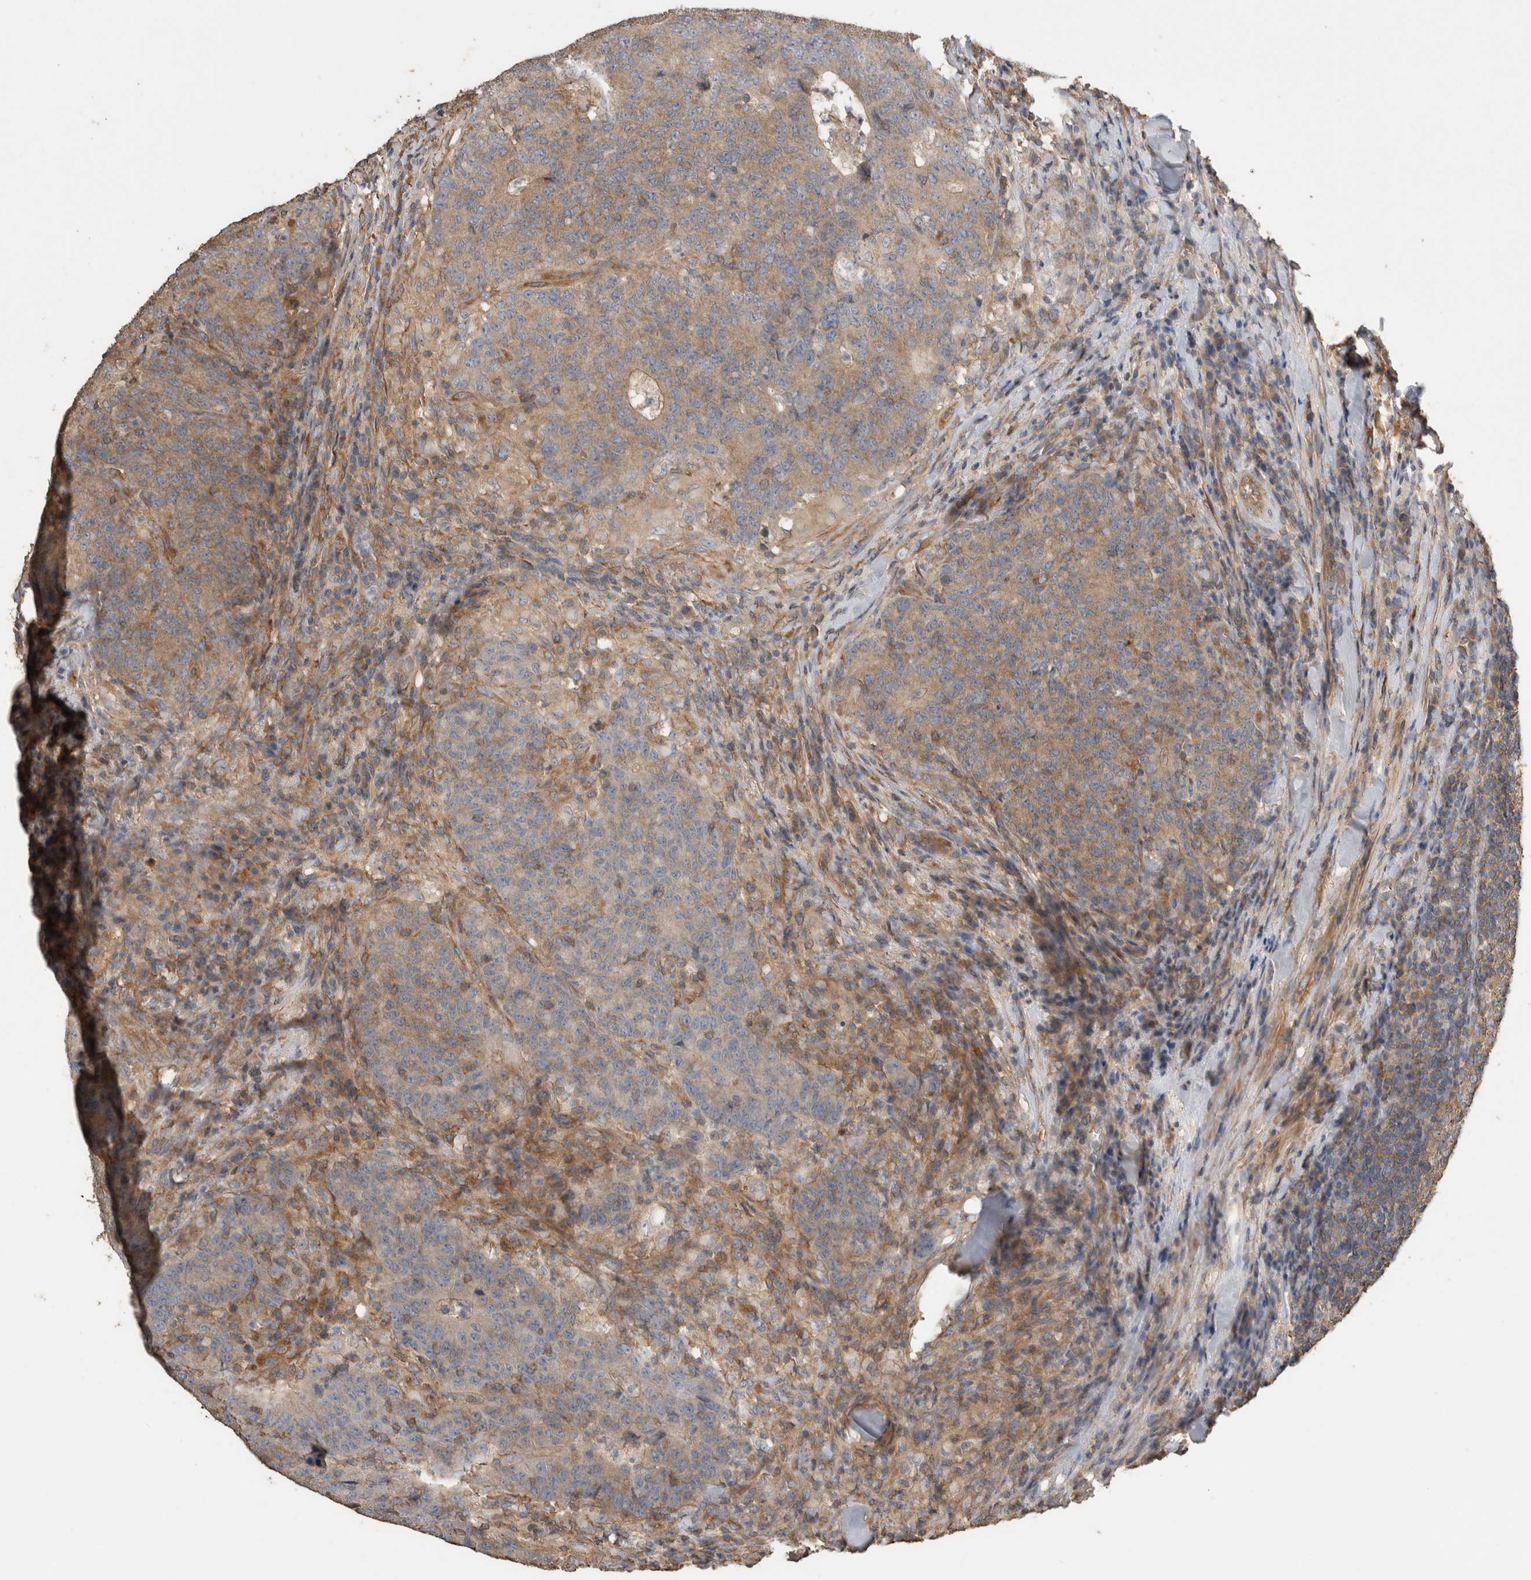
{"staining": {"intensity": "moderate", "quantity": ">75%", "location": "cytoplasmic/membranous"}, "tissue": "colorectal cancer", "cell_type": "Tumor cells", "image_type": "cancer", "snomed": [{"axis": "morphology", "description": "Normal tissue, NOS"}, {"axis": "morphology", "description": "Adenocarcinoma, NOS"}, {"axis": "topography", "description": "Colon"}], "caption": "About >75% of tumor cells in human colorectal adenocarcinoma reveal moderate cytoplasmic/membranous protein positivity as visualized by brown immunohistochemical staining.", "gene": "EIF4G3", "patient": {"sex": "female", "age": 75}}